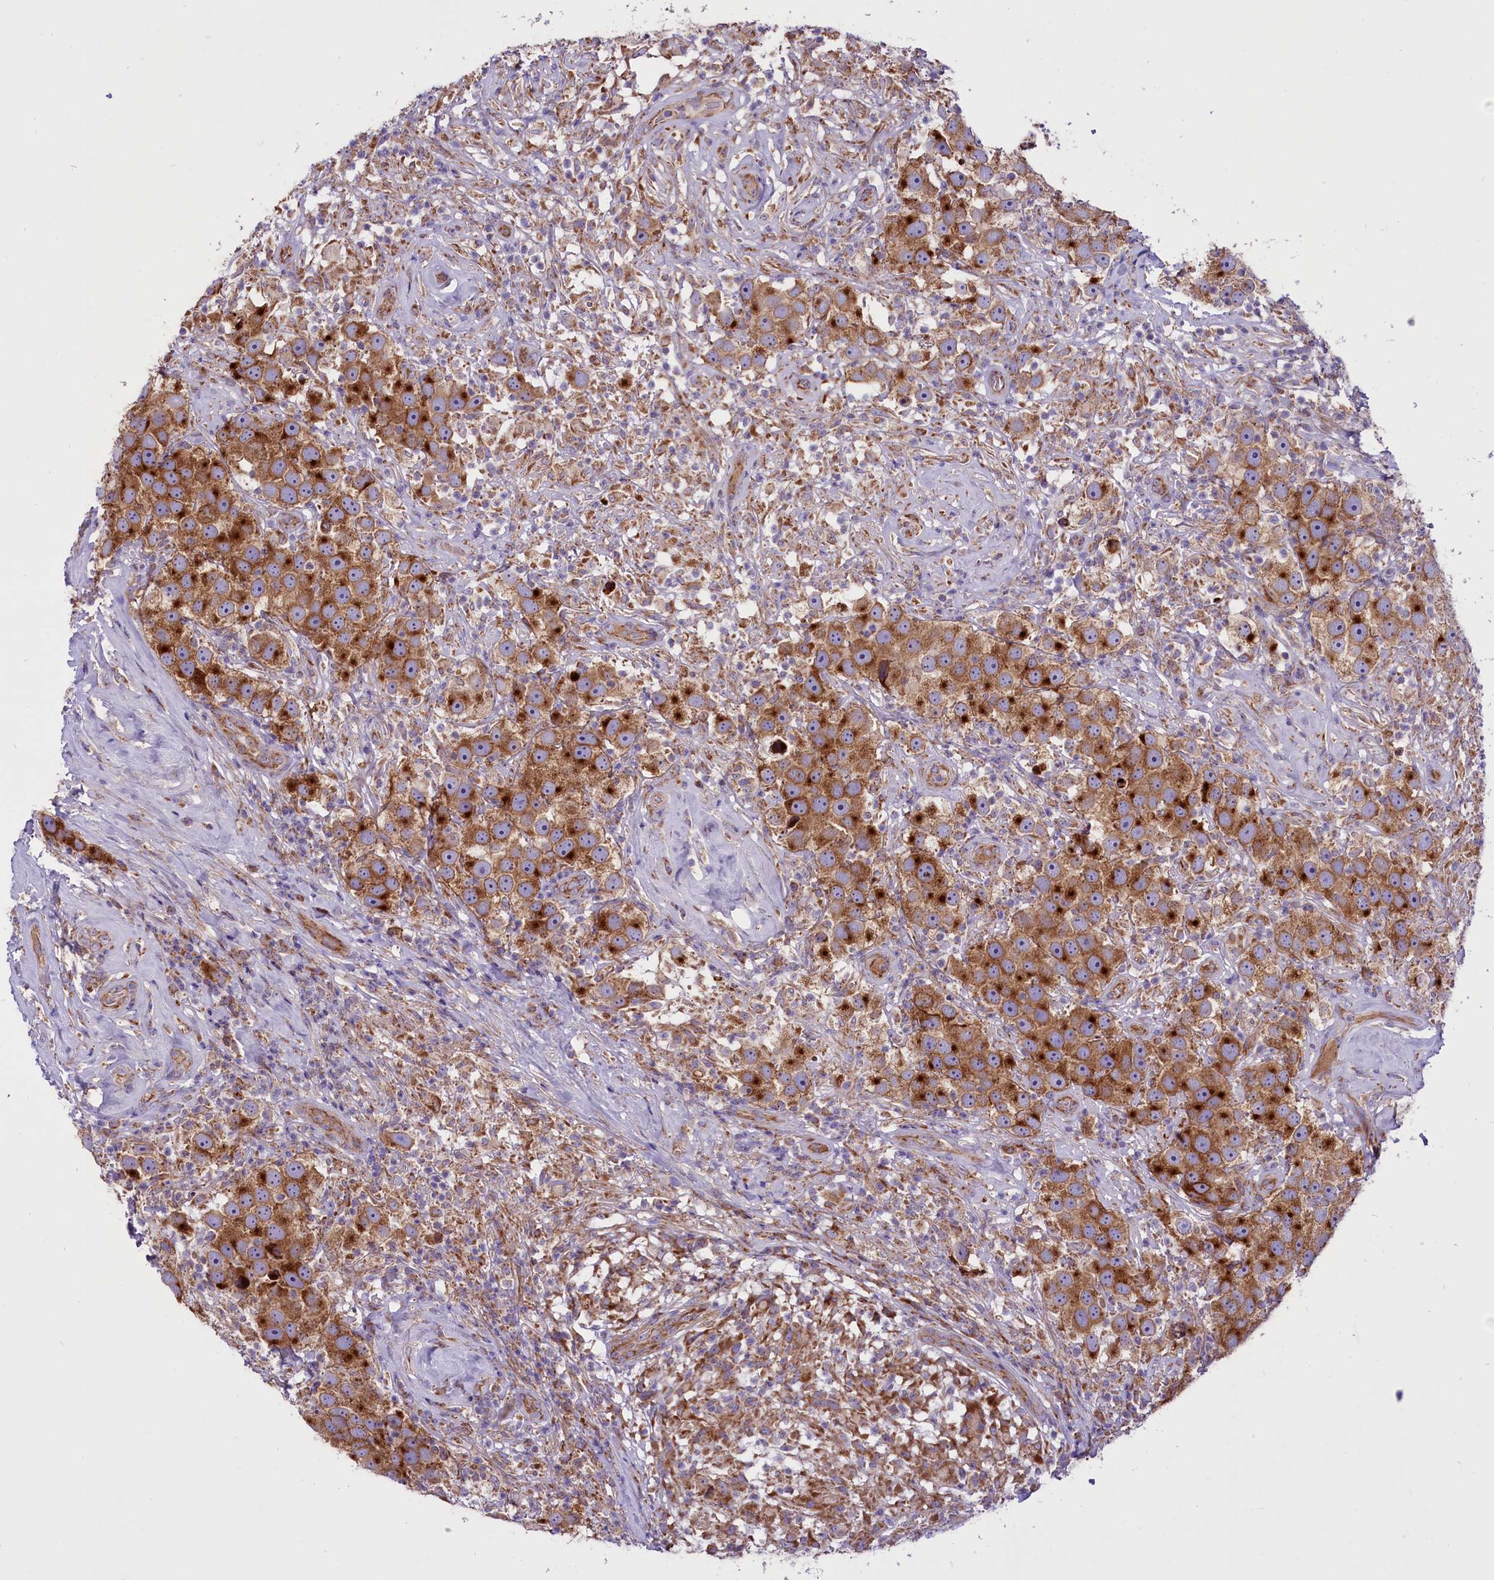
{"staining": {"intensity": "strong", "quantity": ">75%", "location": "cytoplasmic/membranous"}, "tissue": "testis cancer", "cell_type": "Tumor cells", "image_type": "cancer", "snomed": [{"axis": "morphology", "description": "Seminoma, NOS"}, {"axis": "topography", "description": "Testis"}], "caption": "Seminoma (testis) stained for a protein demonstrates strong cytoplasmic/membranous positivity in tumor cells.", "gene": "PTPRU", "patient": {"sex": "male", "age": 49}}